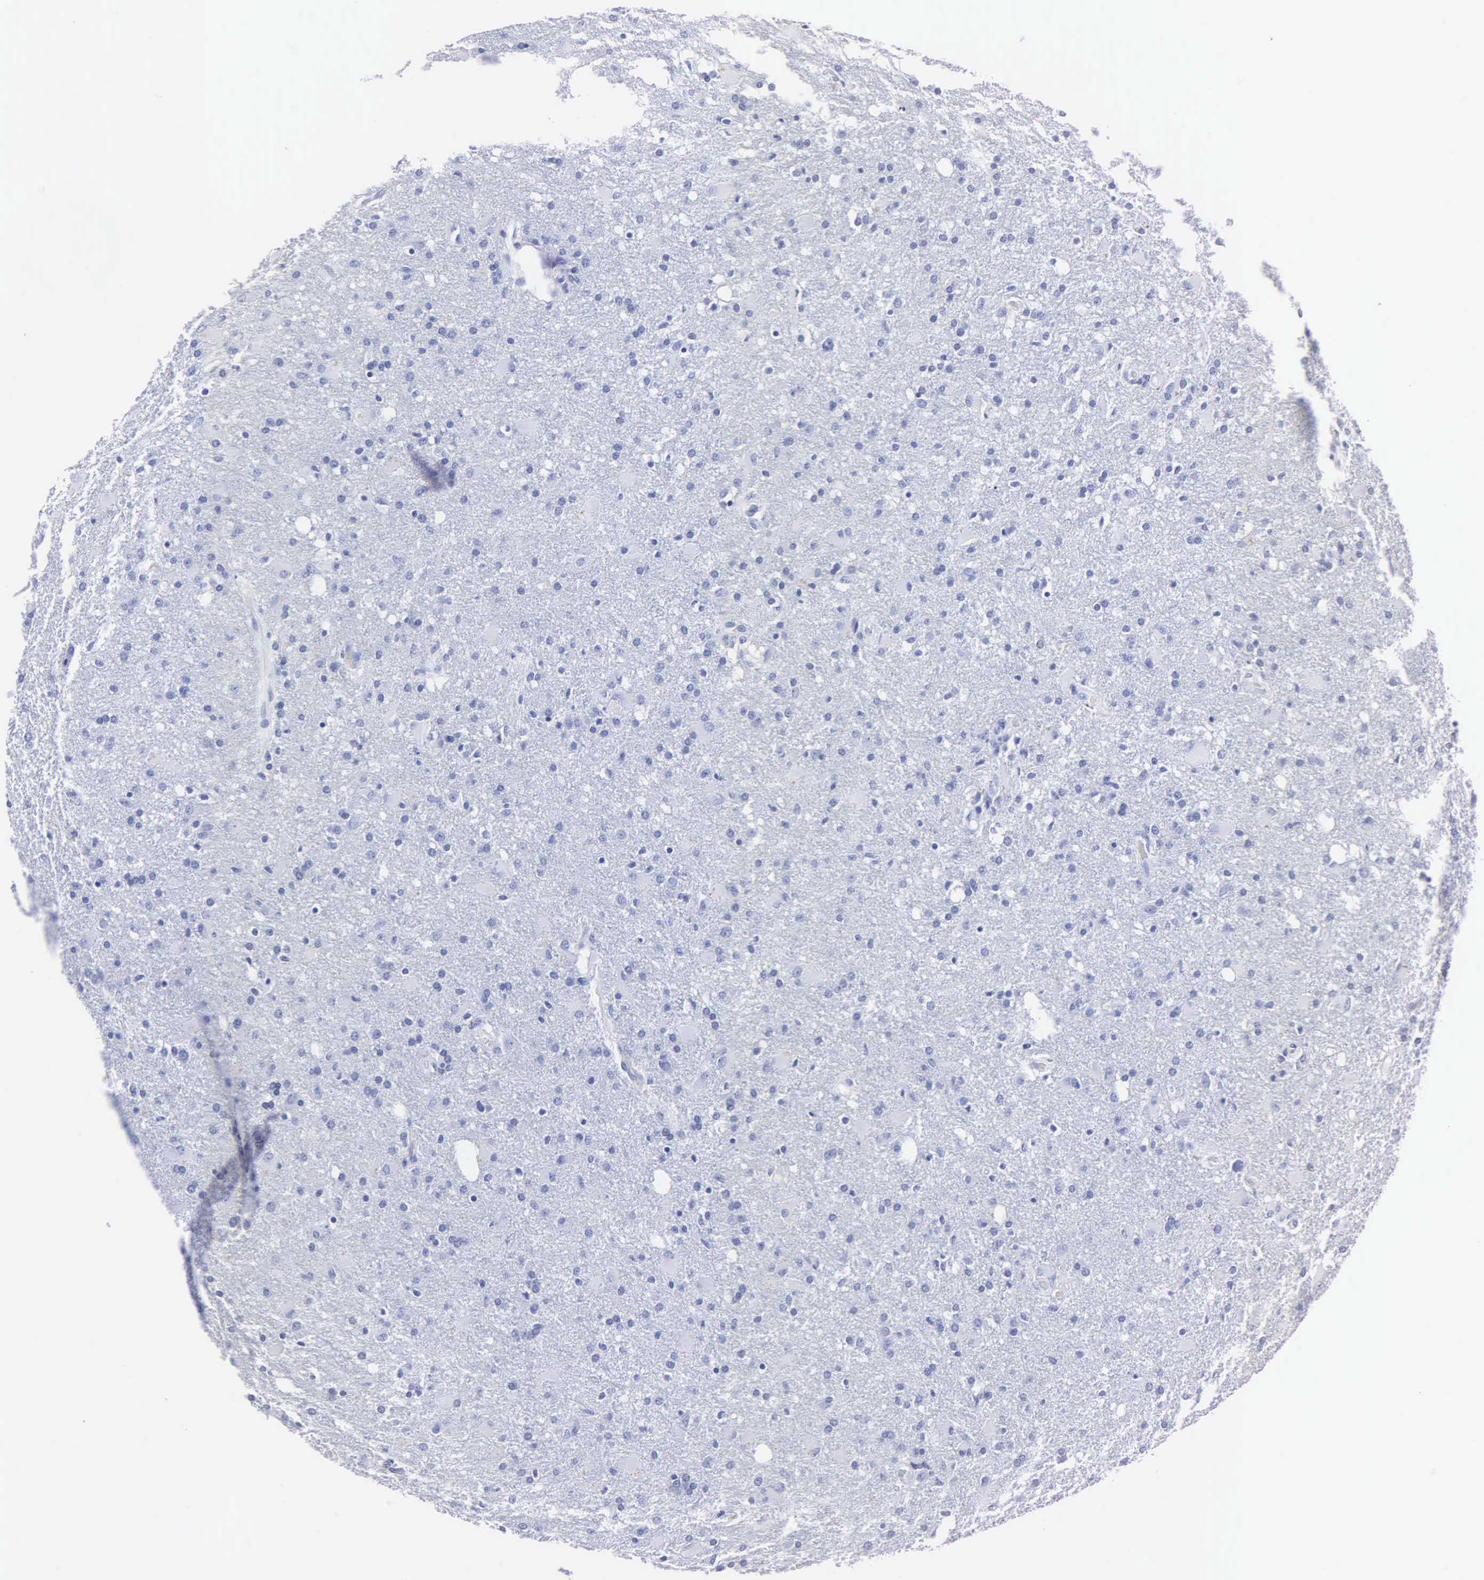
{"staining": {"intensity": "negative", "quantity": "none", "location": "none"}, "tissue": "glioma", "cell_type": "Tumor cells", "image_type": "cancer", "snomed": [{"axis": "morphology", "description": "Glioma, malignant, High grade"}, {"axis": "topography", "description": "Brain"}], "caption": "This is an immunohistochemistry image of human malignant glioma (high-grade). There is no staining in tumor cells.", "gene": "MB", "patient": {"sex": "male", "age": 68}}